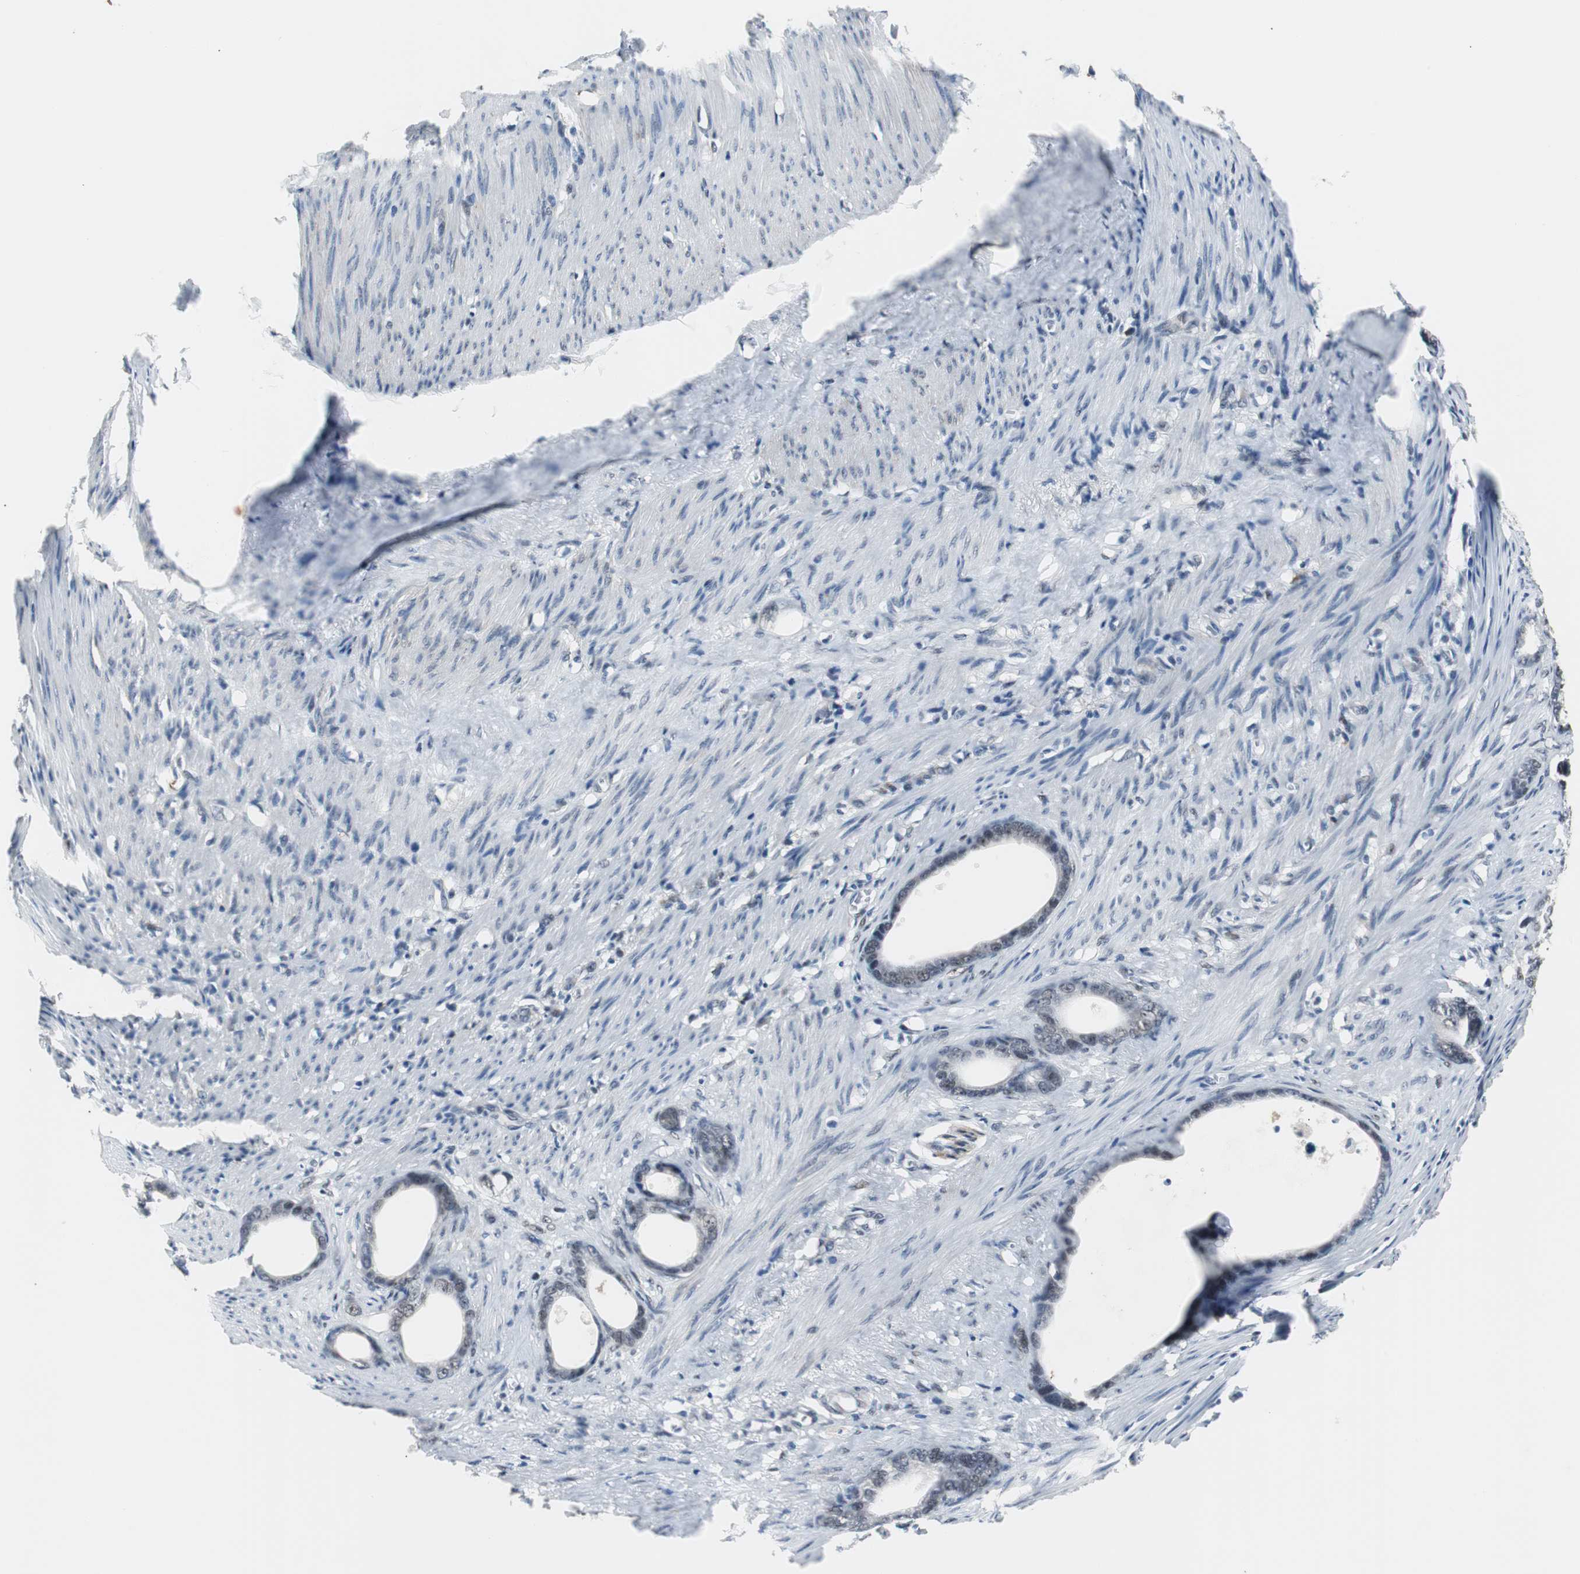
{"staining": {"intensity": "negative", "quantity": "none", "location": "none"}, "tissue": "stomach cancer", "cell_type": "Tumor cells", "image_type": "cancer", "snomed": [{"axis": "morphology", "description": "Adenocarcinoma, NOS"}, {"axis": "topography", "description": "Stomach"}], "caption": "Stomach cancer (adenocarcinoma) was stained to show a protein in brown. There is no significant positivity in tumor cells.", "gene": "ZHX2", "patient": {"sex": "female", "age": 75}}